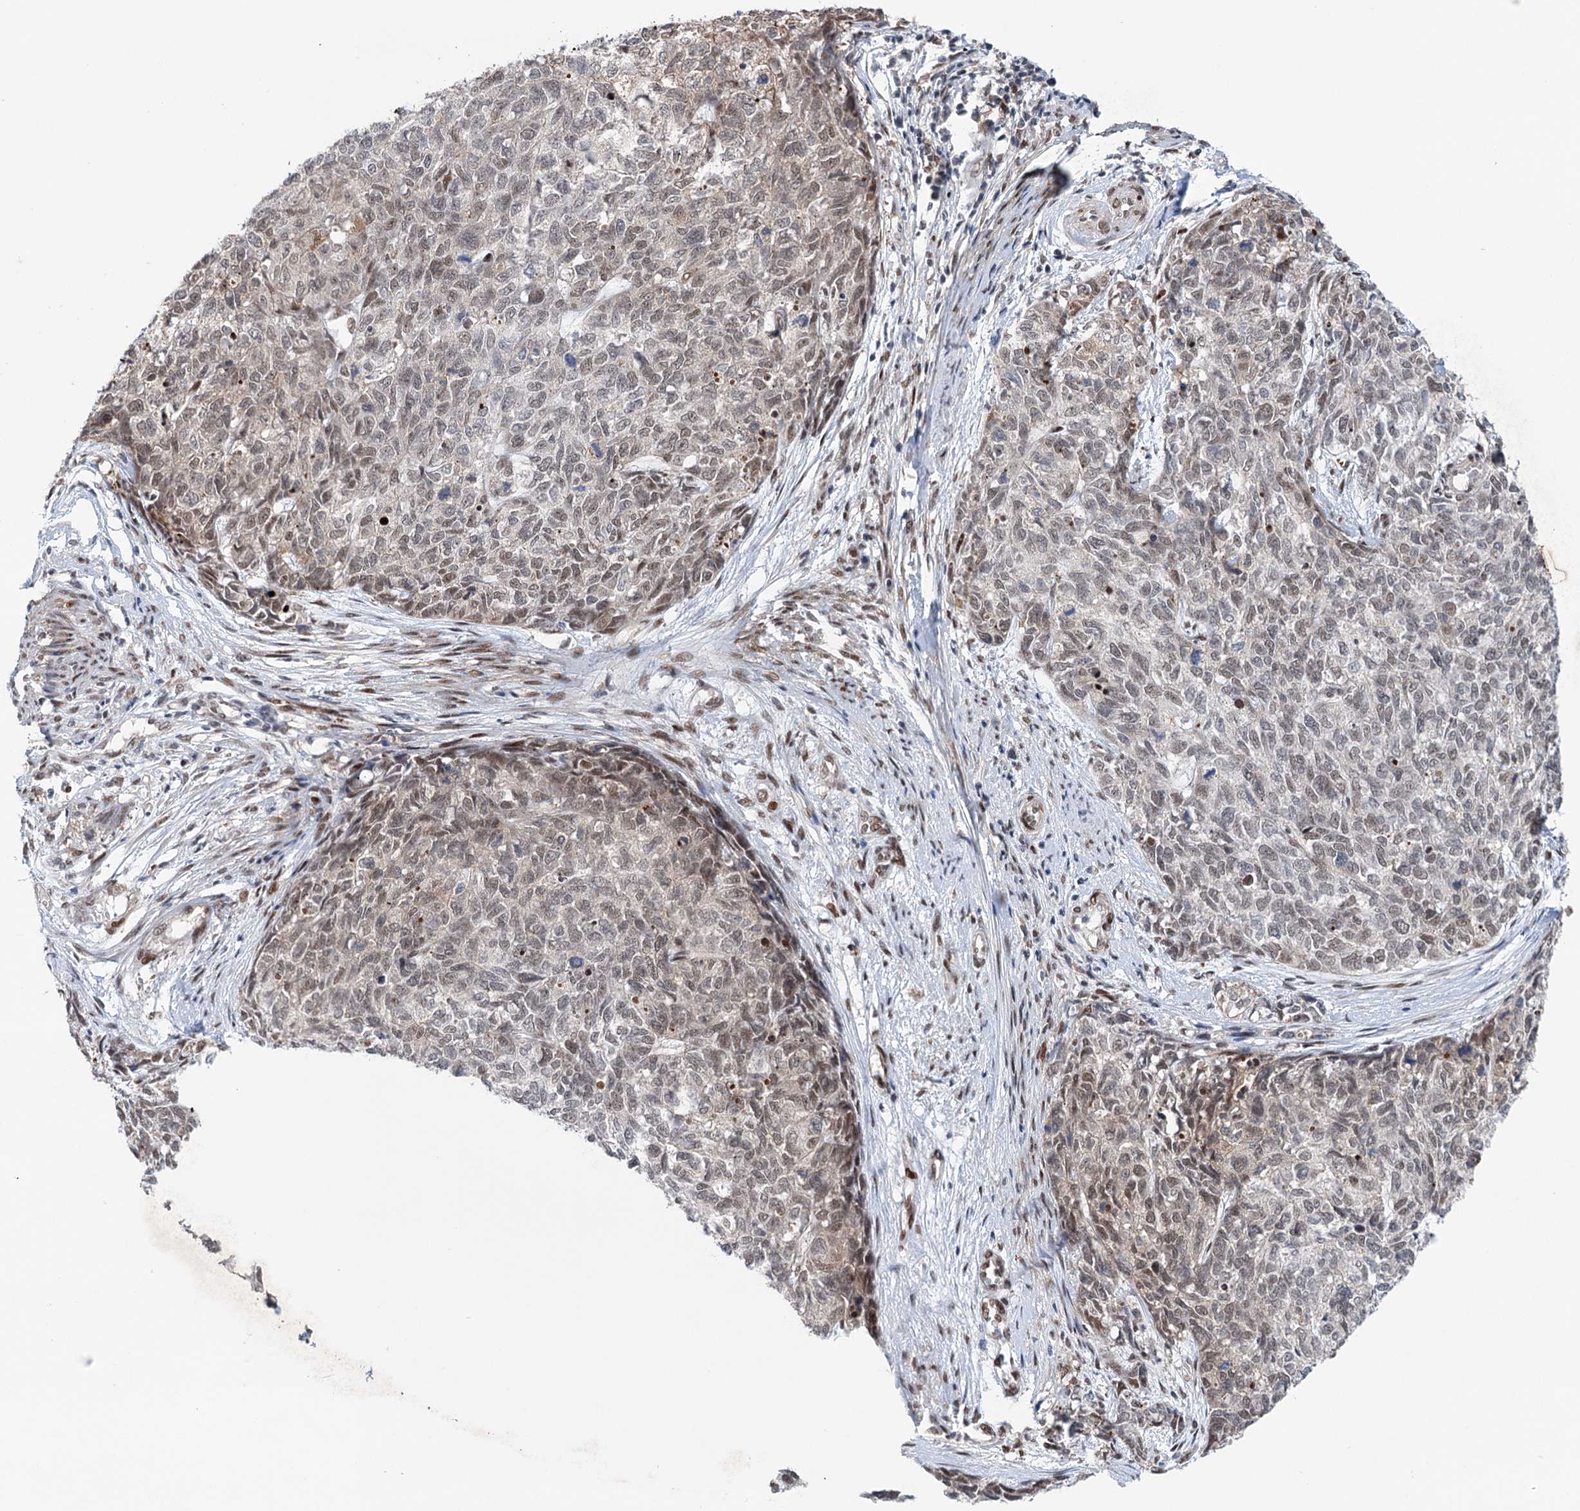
{"staining": {"intensity": "weak", "quantity": "25%-75%", "location": "nuclear"}, "tissue": "cervical cancer", "cell_type": "Tumor cells", "image_type": "cancer", "snomed": [{"axis": "morphology", "description": "Squamous cell carcinoma, NOS"}, {"axis": "topography", "description": "Cervix"}], "caption": "DAB immunohistochemical staining of human cervical squamous cell carcinoma shows weak nuclear protein positivity in about 25%-75% of tumor cells. (DAB IHC with brightfield microscopy, high magnification).", "gene": "FAM53A", "patient": {"sex": "female", "age": 63}}